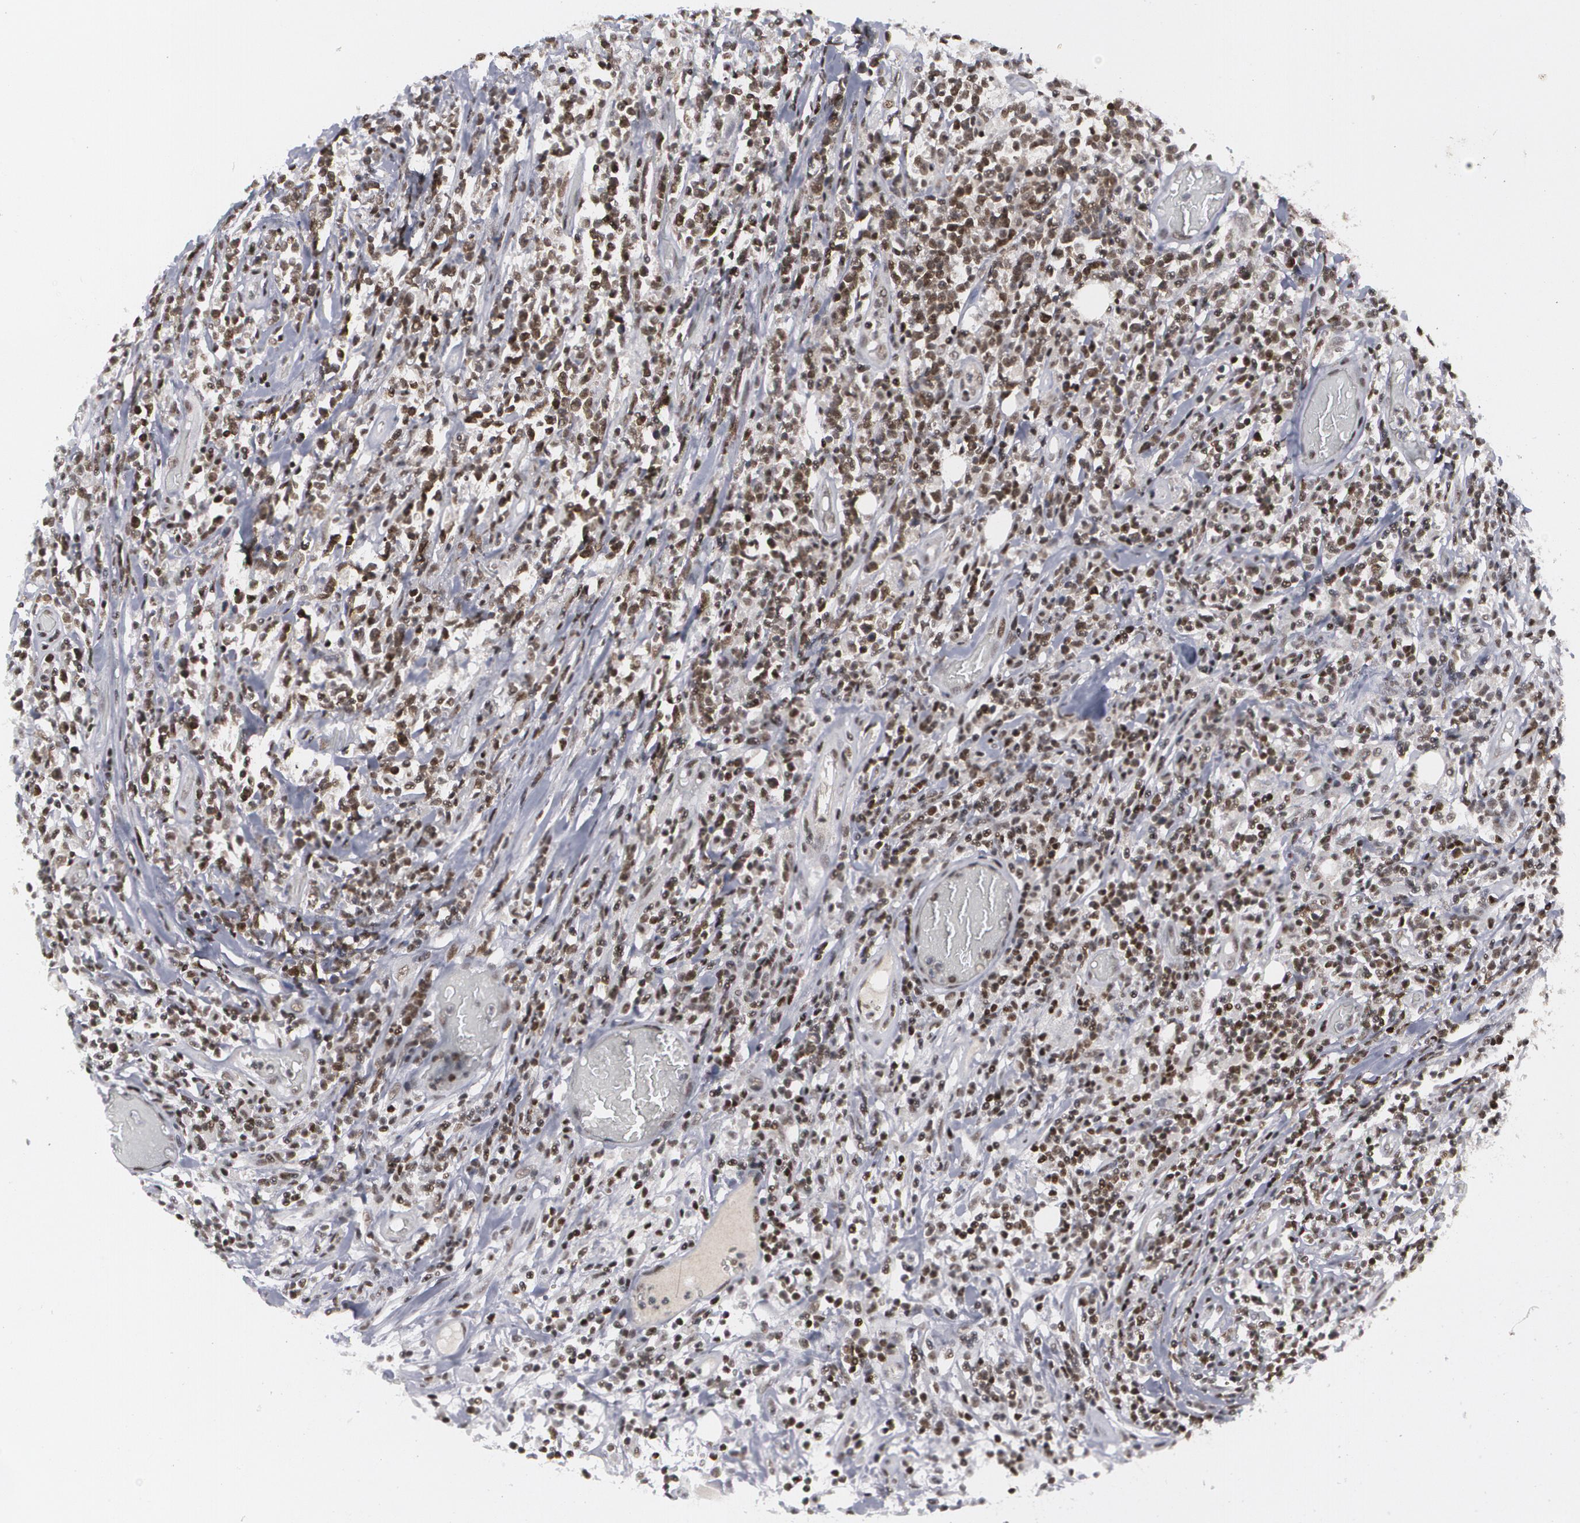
{"staining": {"intensity": "strong", "quantity": ">75%", "location": "nuclear"}, "tissue": "lymphoma", "cell_type": "Tumor cells", "image_type": "cancer", "snomed": [{"axis": "morphology", "description": "Malignant lymphoma, non-Hodgkin's type, High grade"}, {"axis": "topography", "description": "Colon"}], "caption": "Lymphoma stained for a protein (brown) displays strong nuclear positive expression in approximately >75% of tumor cells.", "gene": "MCL1", "patient": {"sex": "male", "age": 82}}